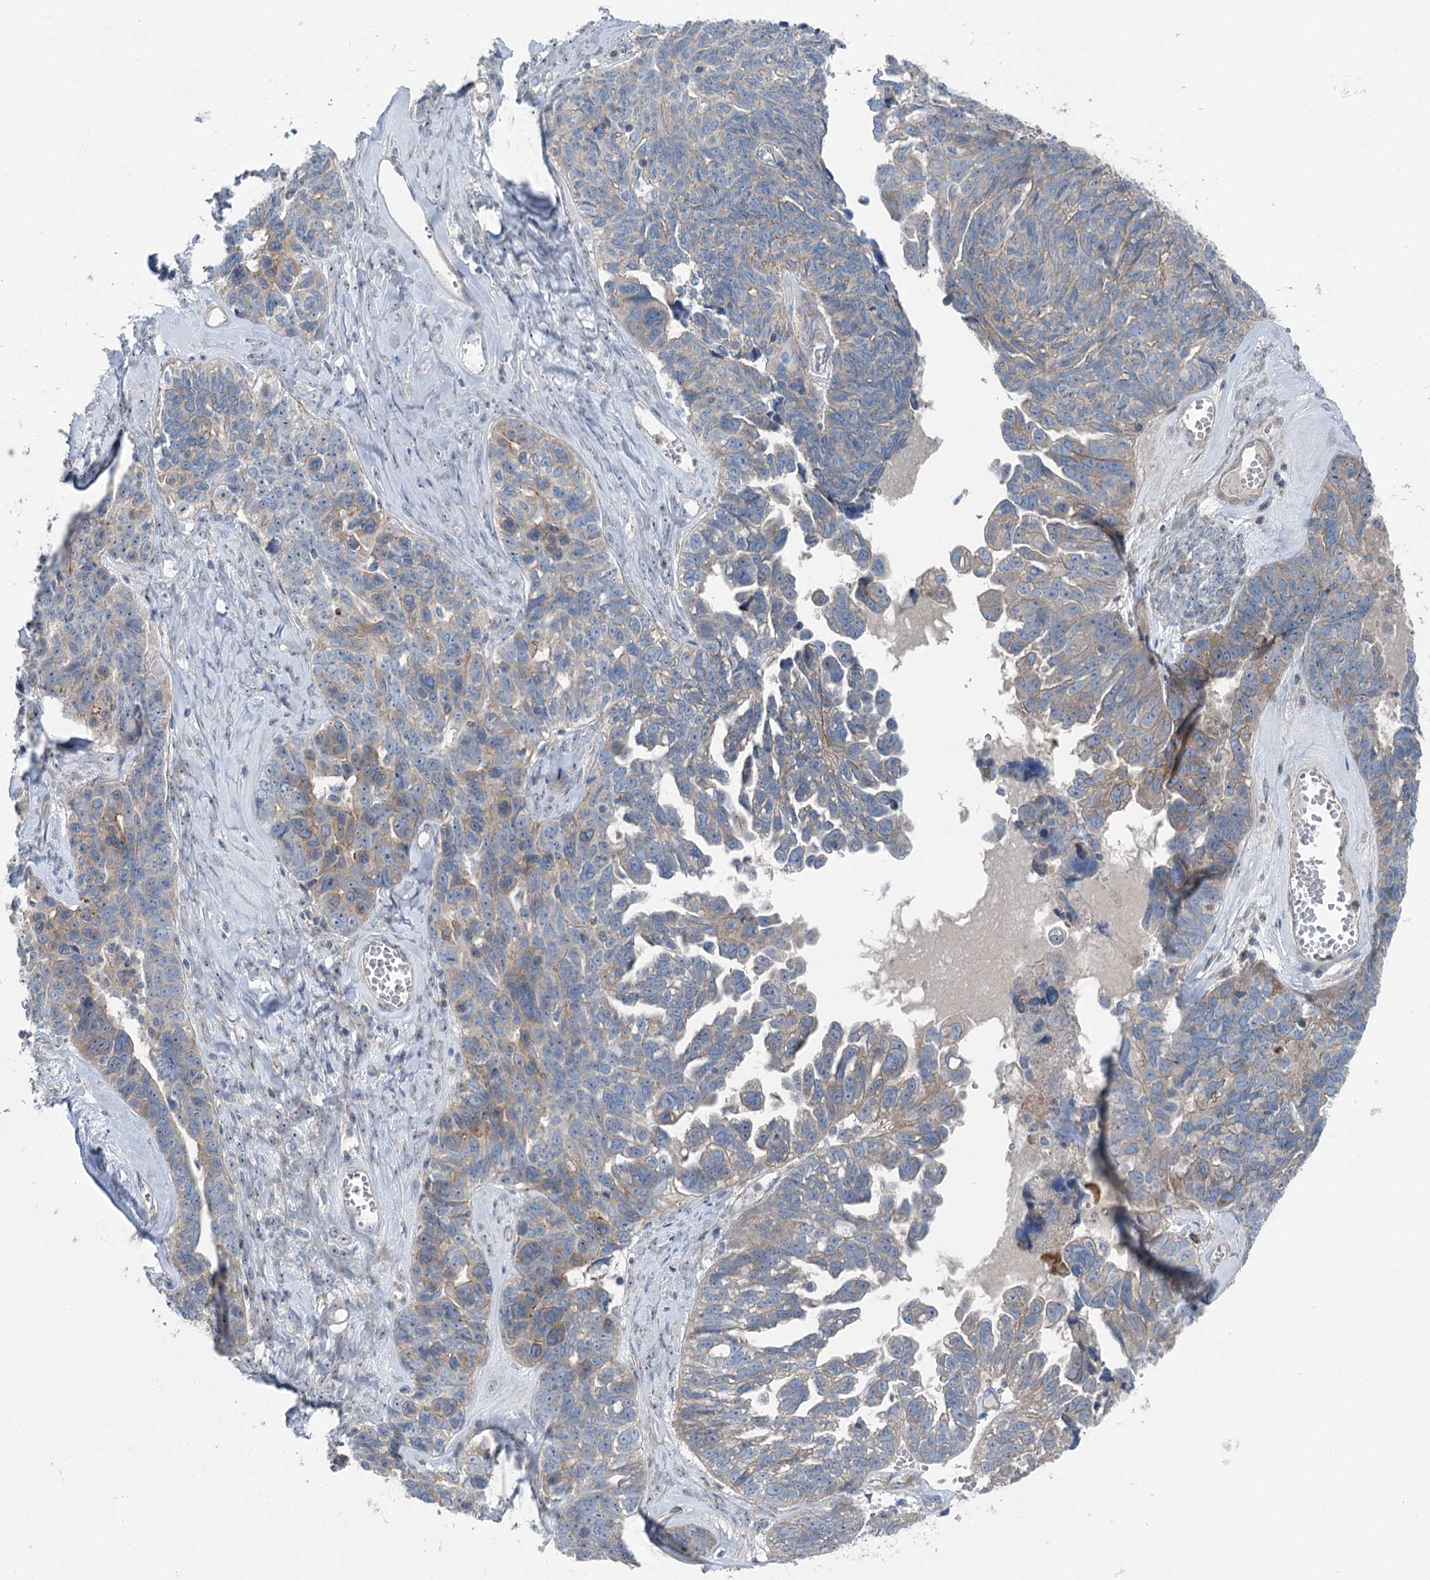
{"staining": {"intensity": "weak", "quantity": "25%-75%", "location": "cytoplasmic/membranous"}, "tissue": "ovarian cancer", "cell_type": "Tumor cells", "image_type": "cancer", "snomed": [{"axis": "morphology", "description": "Cystadenocarcinoma, serous, NOS"}, {"axis": "topography", "description": "Ovary"}], "caption": "Brown immunohistochemical staining in human ovarian cancer (serous cystadenocarcinoma) demonstrates weak cytoplasmic/membranous expression in approximately 25%-75% of tumor cells. (brown staining indicates protein expression, while blue staining denotes nuclei).", "gene": "MARK2", "patient": {"sex": "female", "age": 79}}